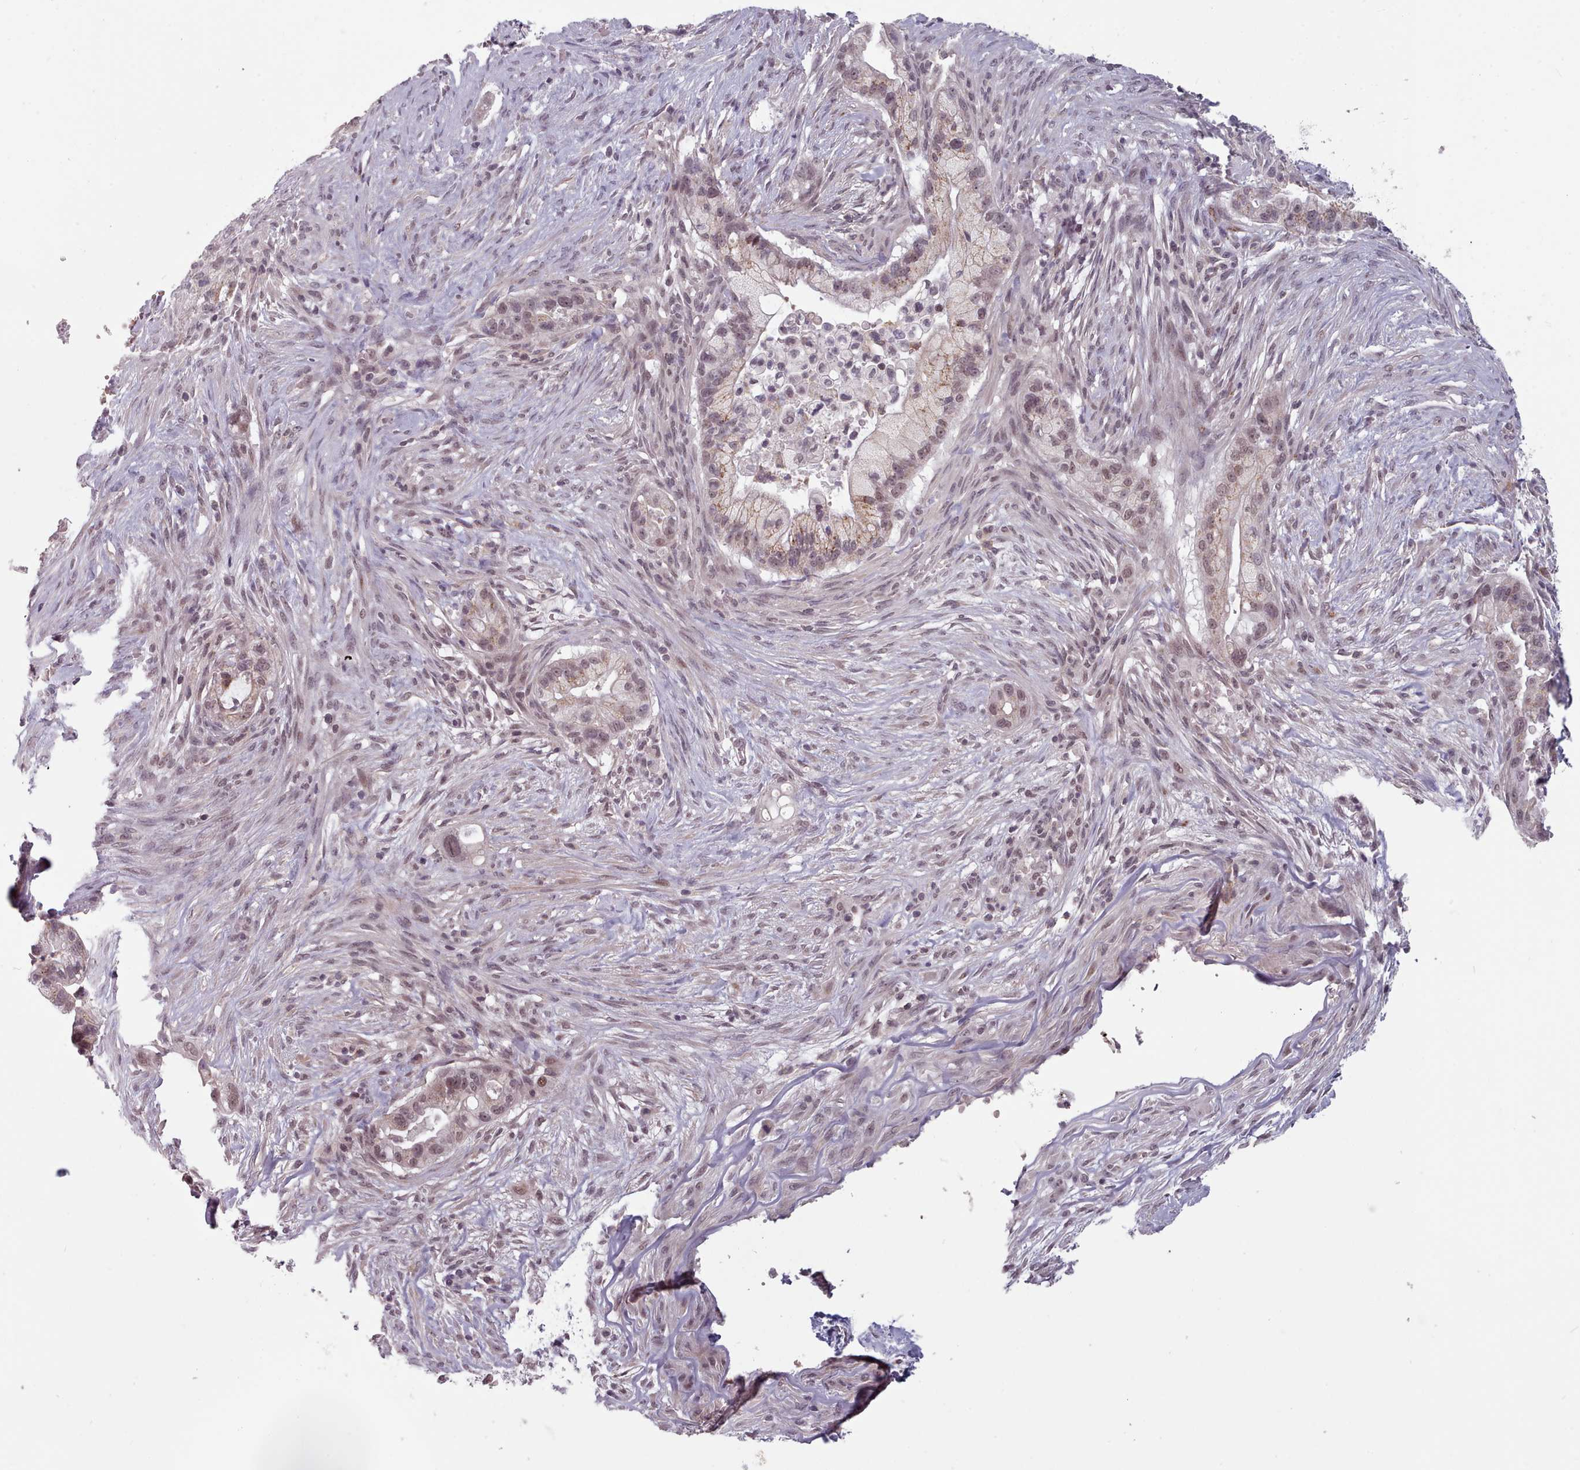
{"staining": {"intensity": "weak", "quantity": ">75%", "location": "nuclear"}, "tissue": "pancreatic cancer", "cell_type": "Tumor cells", "image_type": "cancer", "snomed": [{"axis": "morphology", "description": "Adenocarcinoma, NOS"}, {"axis": "topography", "description": "Pancreas"}], "caption": "Adenocarcinoma (pancreatic) stained with DAB (3,3'-diaminobenzidine) IHC displays low levels of weak nuclear positivity in approximately >75% of tumor cells.", "gene": "SRSF9", "patient": {"sex": "male", "age": 44}}